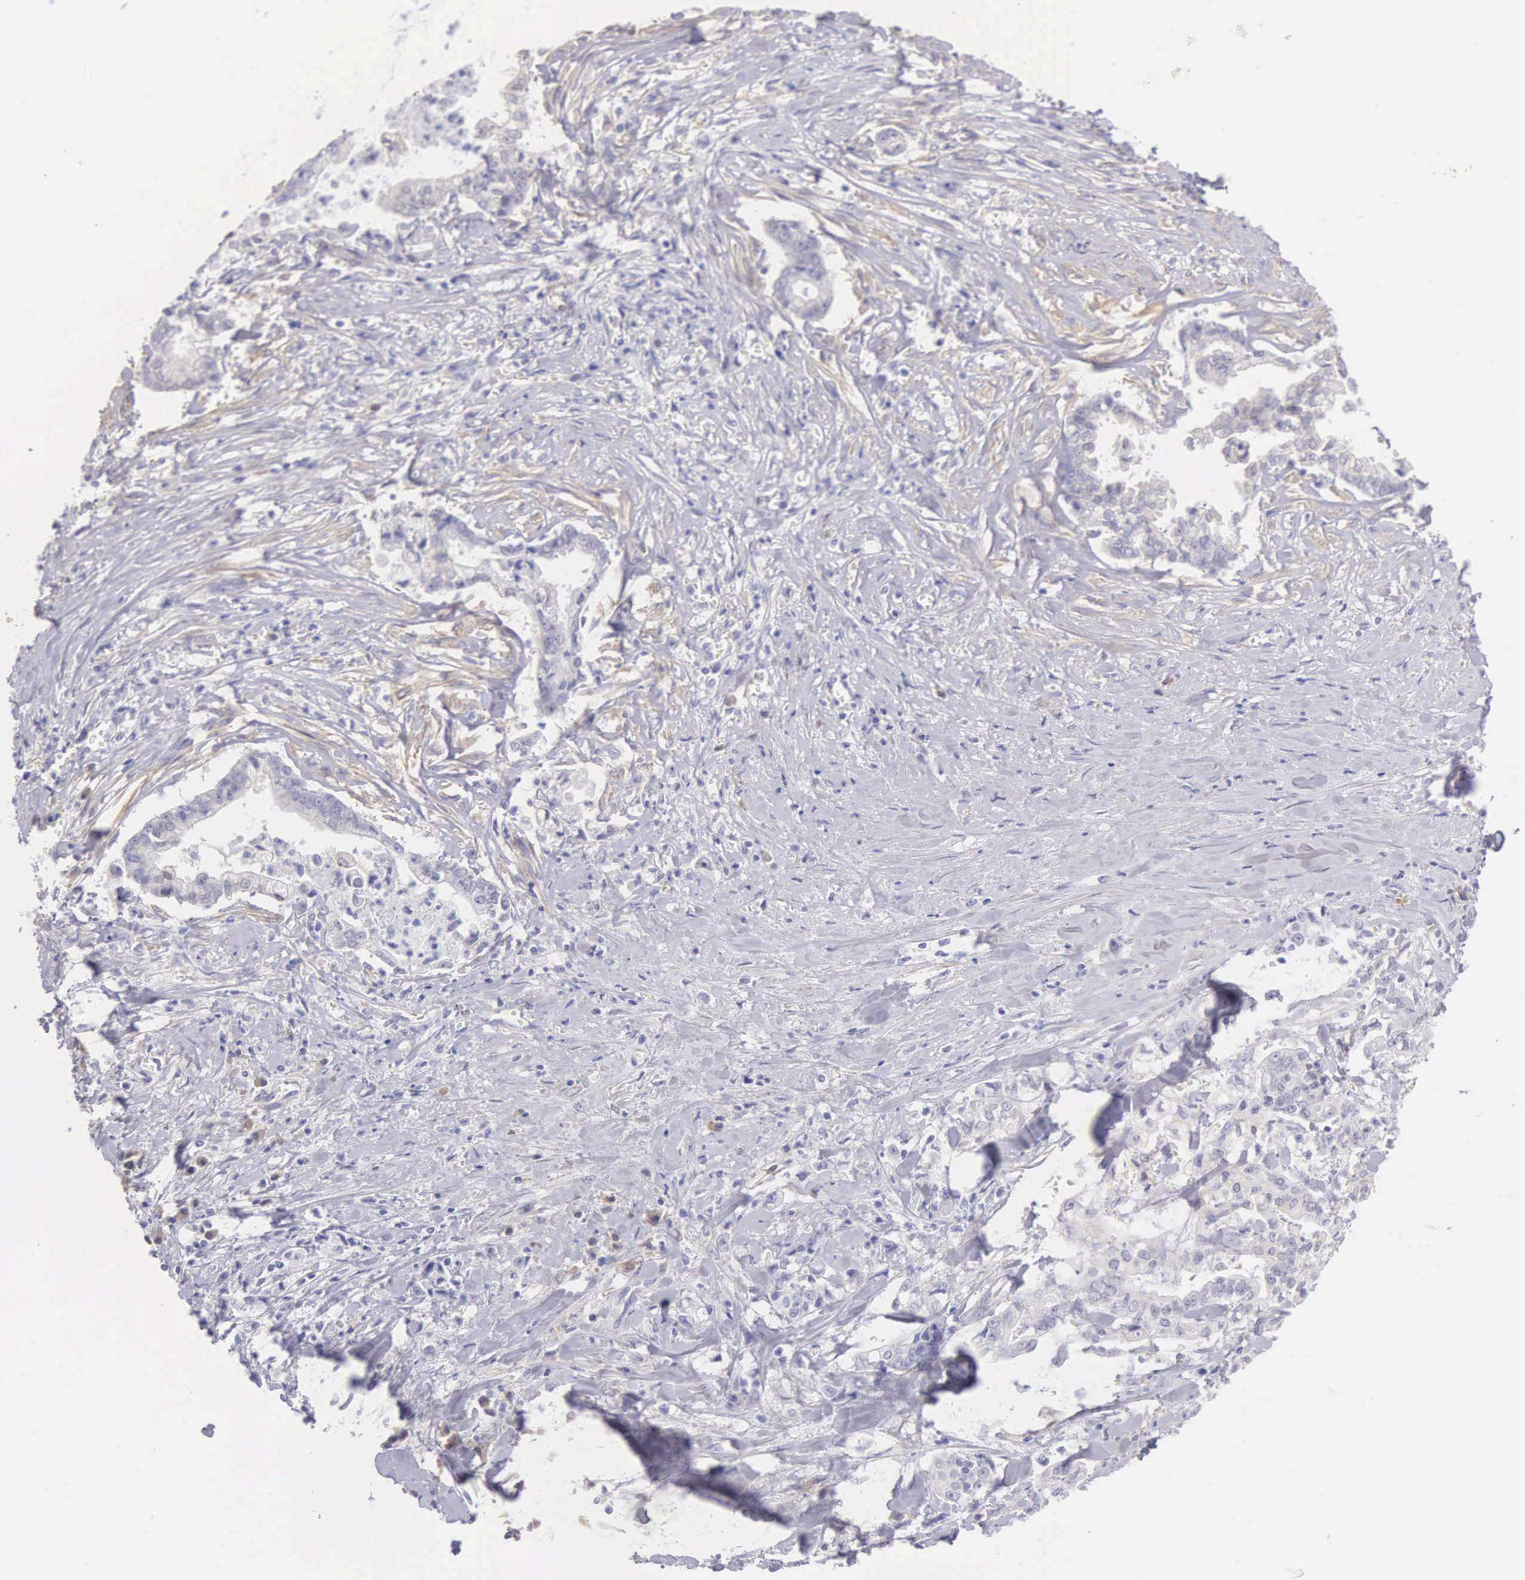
{"staining": {"intensity": "negative", "quantity": "none", "location": "none"}, "tissue": "liver cancer", "cell_type": "Tumor cells", "image_type": "cancer", "snomed": [{"axis": "morphology", "description": "Cholangiocarcinoma"}, {"axis": "topography", "description": "Liver"}], "caption": "This is an immunohistochemistry (IHC) photomicrograph of cholangiocarcinoma (liver). There is no expression in tumor cells.", "gene": "ARFGAP3", "patient": {"sex": "male", "age": 57}}